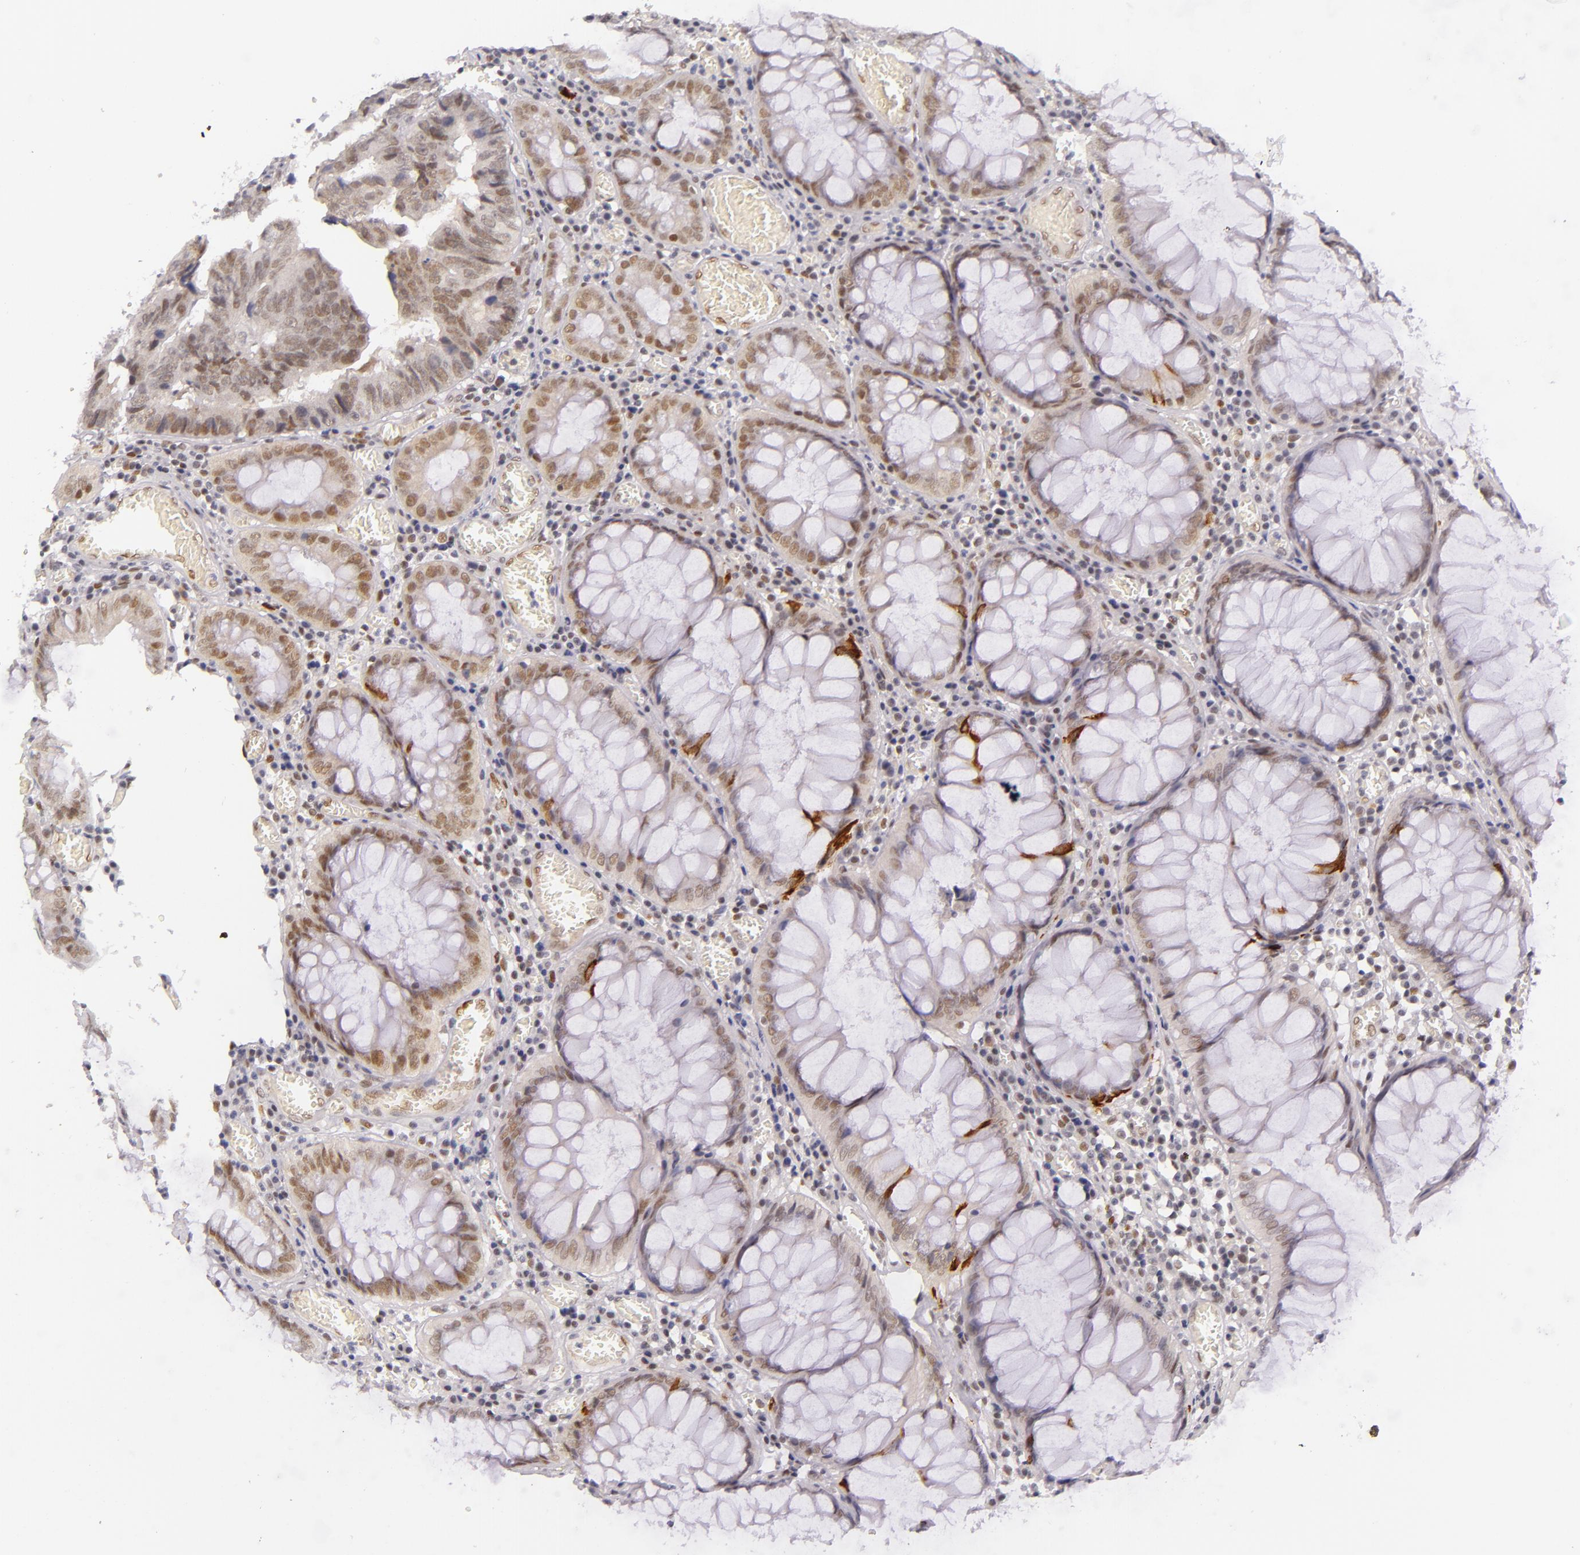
{"staining": {"intensity": "moderate", "quantity": ">75%", "location": "nuclear"}, "tissue": "colorectal cancer", "cell_type": "Tumor cells", "image_type": "cancer", "snomed": [{"axis": "morphology", "description": "Adenocarcinoma, NOS"}, {"axis": "topography", "description": "Rectum"}], "caption": "Colorectal cancer was stained to show a protein in brown. There is medium levels of moderate nuclear expression in approximately >75% of tumor cells.", "gene": "BCL3", "patient": {"sex": "female", "age": 98}}